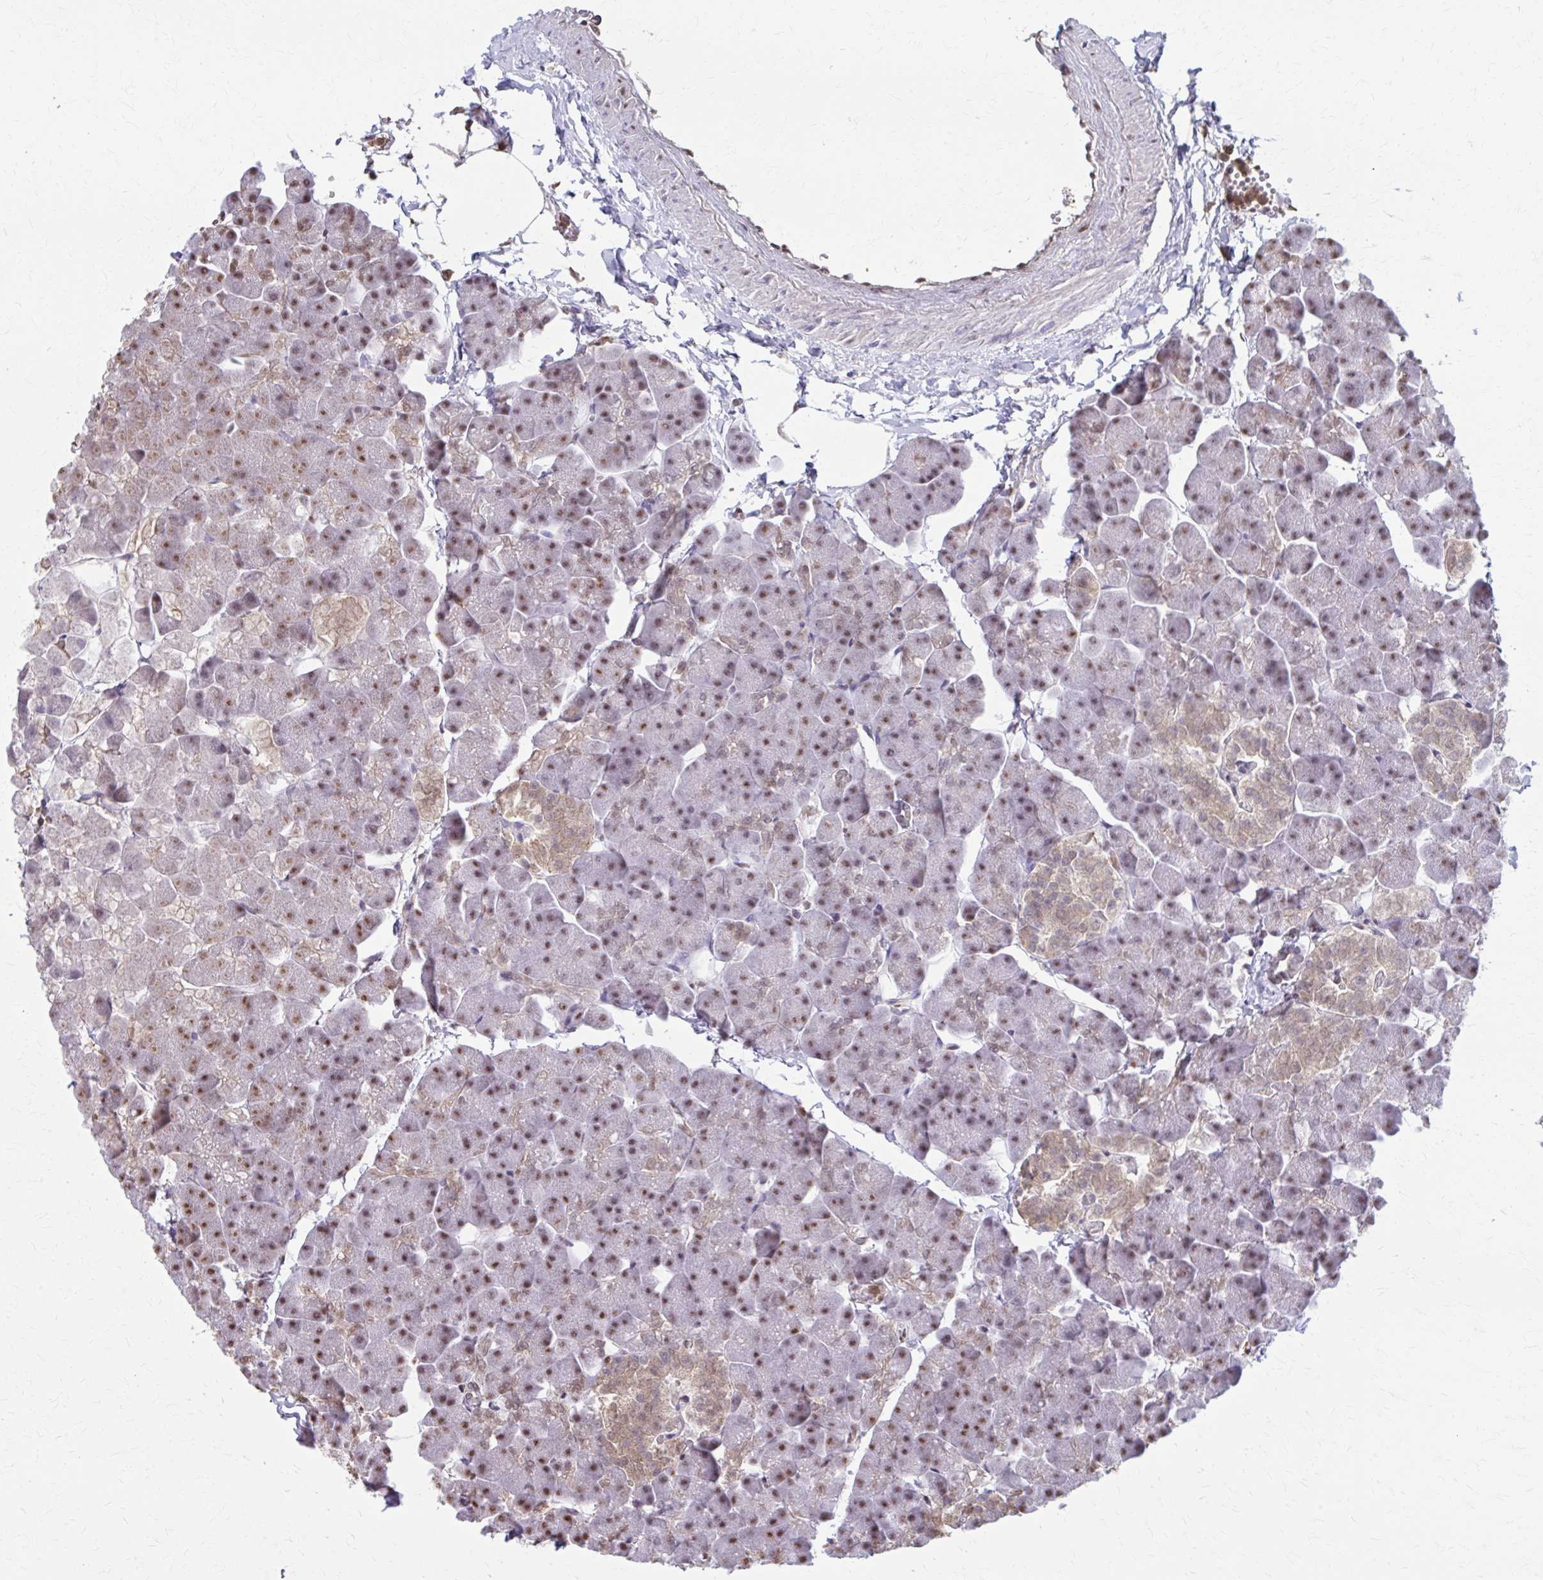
{"staining": {"intensity": "moderate", "quantity": ">75%", "location": "nuclear"}, "tissue": "pancreas", "cell_type": "Exocrine glandular cells", "image_type": "normal", "snomed": [{"axis": "morphology", "description": "Normal tissue, NOS"}, {"axis": "topography", "description": "Pancreas"}], "caption": "An immunohistochemistry (IHC) histopathology image of normal tissue is shown. Protein staining in brown labels moderate nuclear positivity in pancreas within exocrine glandular cells.", "gene": "ING4", "patient": {"sex": "male", "age": 35}}